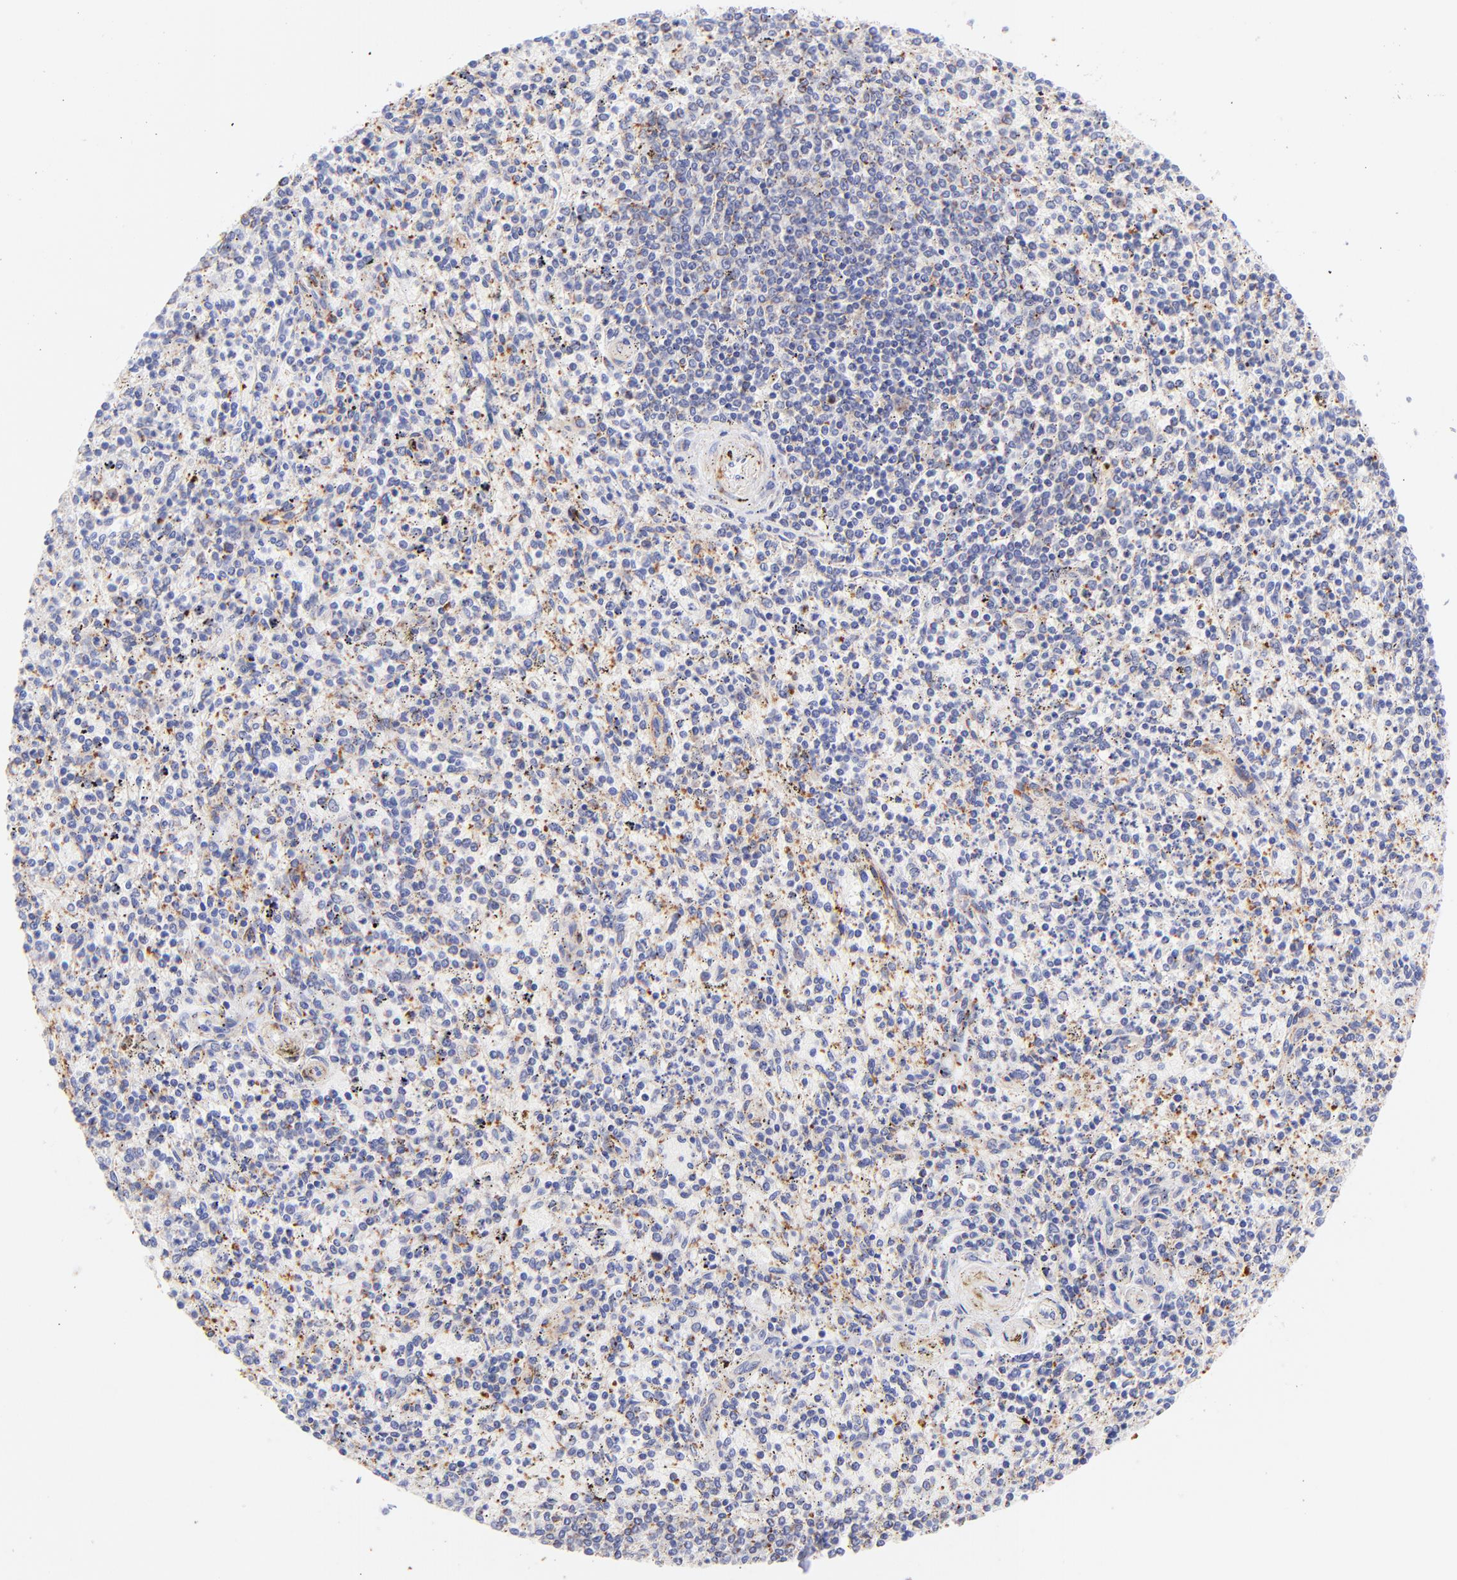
{"staining": {"intensity": "negative", "quantity": "none", "location": "none"}, "tissue": "spleen", "cell_type": "Cells in red pulp", "image_type": "normal", "snomed": [{"axis": "morphology", "description": "Normal tissue, NOS"}, {"axis": "topography", "description": "Spleen"}], "caption": "IHC image of normal spleen: human spleen stained with DAB (3,3'-diaminobenzidine) displays no significant protein staining in cells in red pulp.", "gene": "SPARC", "patient": {"sex": "male", "age": 72}}